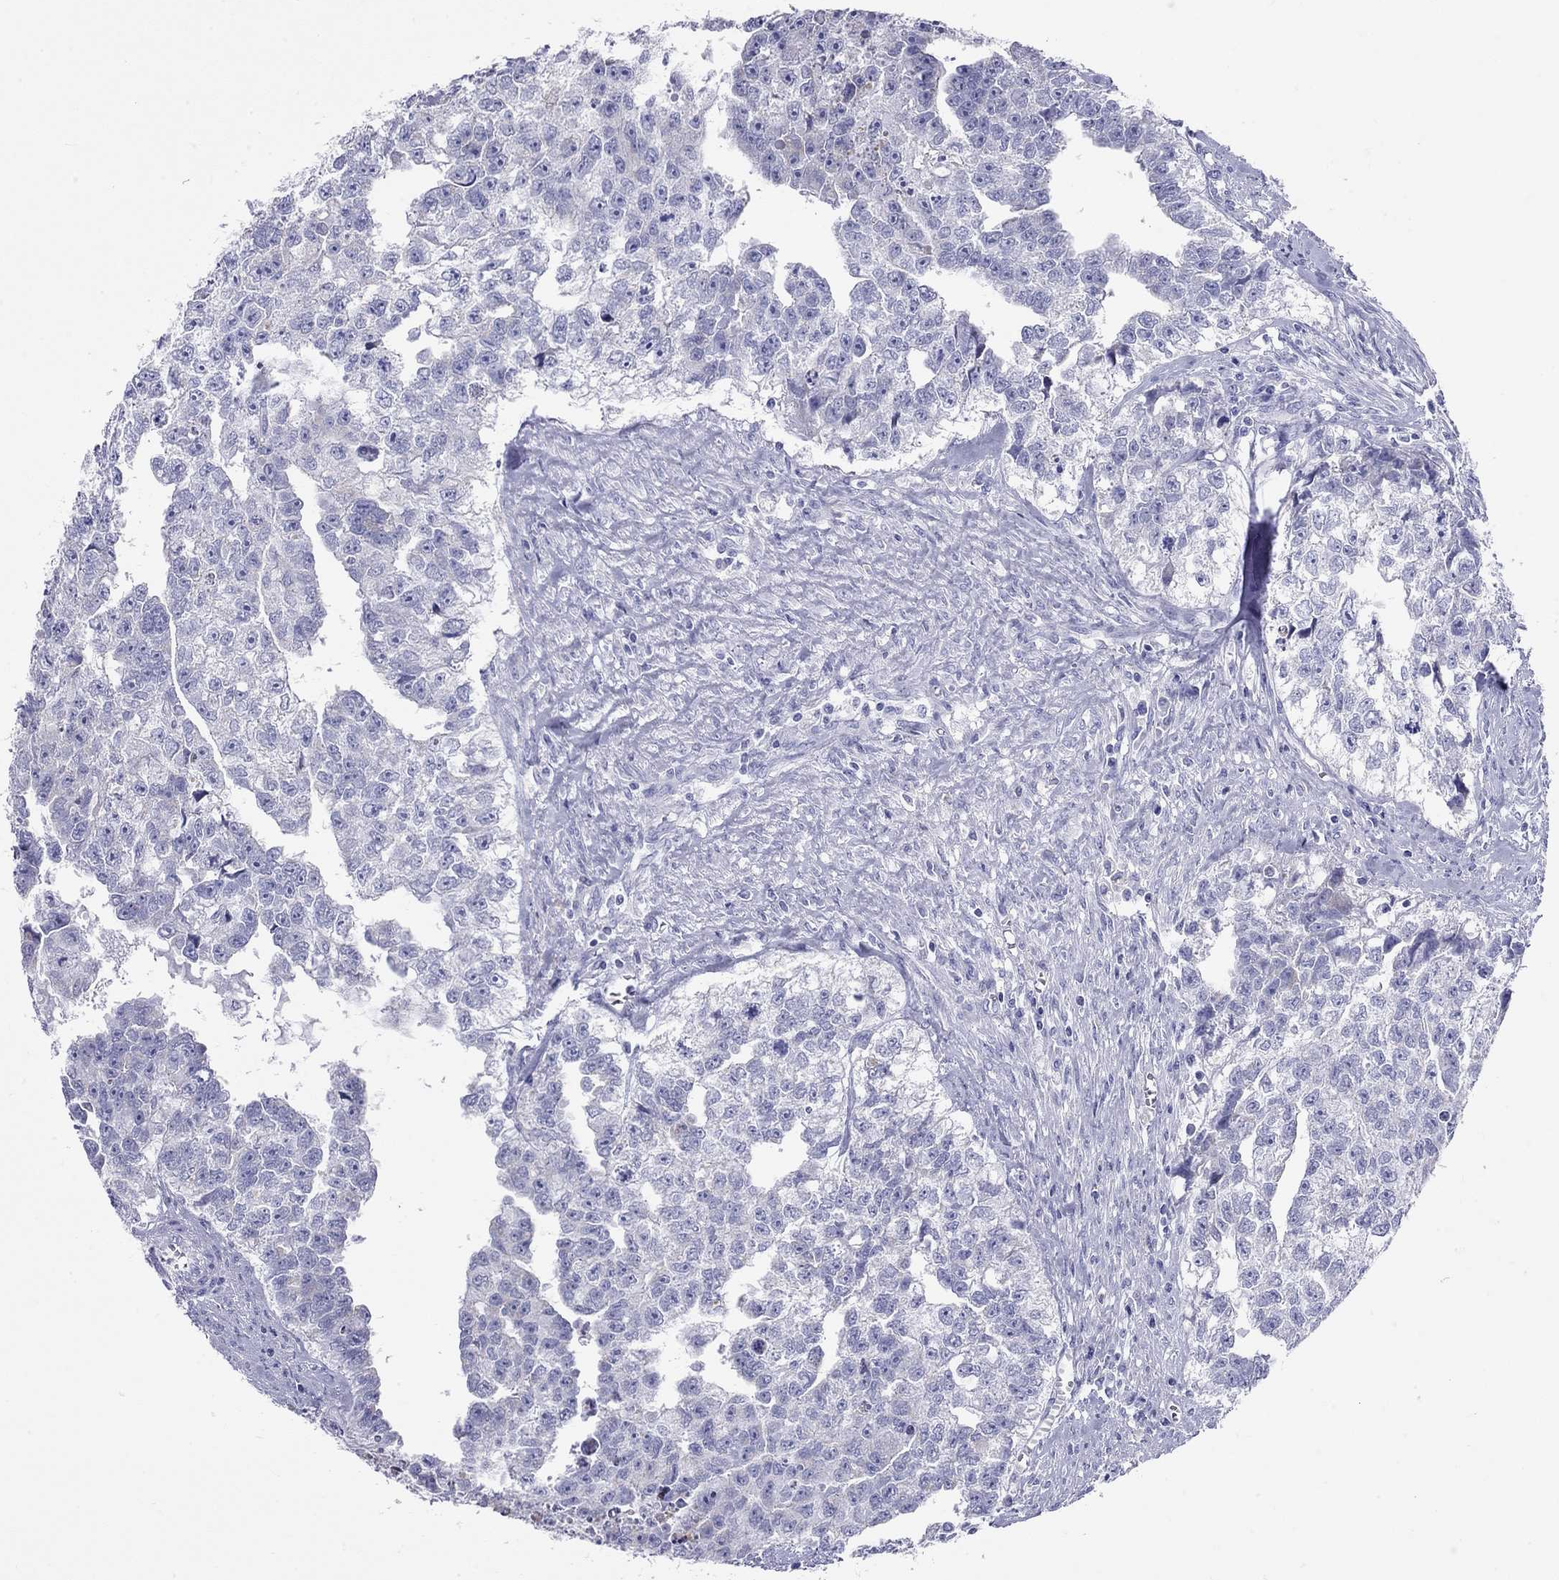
{"staining": {"intensity": "negative", "quantity": "none", "location": "none"}, "tissue": "testis cancer", "cell_type": "Tumor cells", "image_type": "cancer", "snomed": [{"axis": "morphology", "description": "Carcinoma, Embryonal, NOS"}, {"axis": "morphology", "description": "Teratoma, malignant, NOS"}, {"axis": "topography", "description": "Testis"}], "caption": "A high-resolution micrograph shows immunohistochemistry staining of testis embryonal carcinoma, which reveals no significant positivity in tumor cells.", "gene": "DPY19L2", "patient": {"sex": "male", "age": 44}}